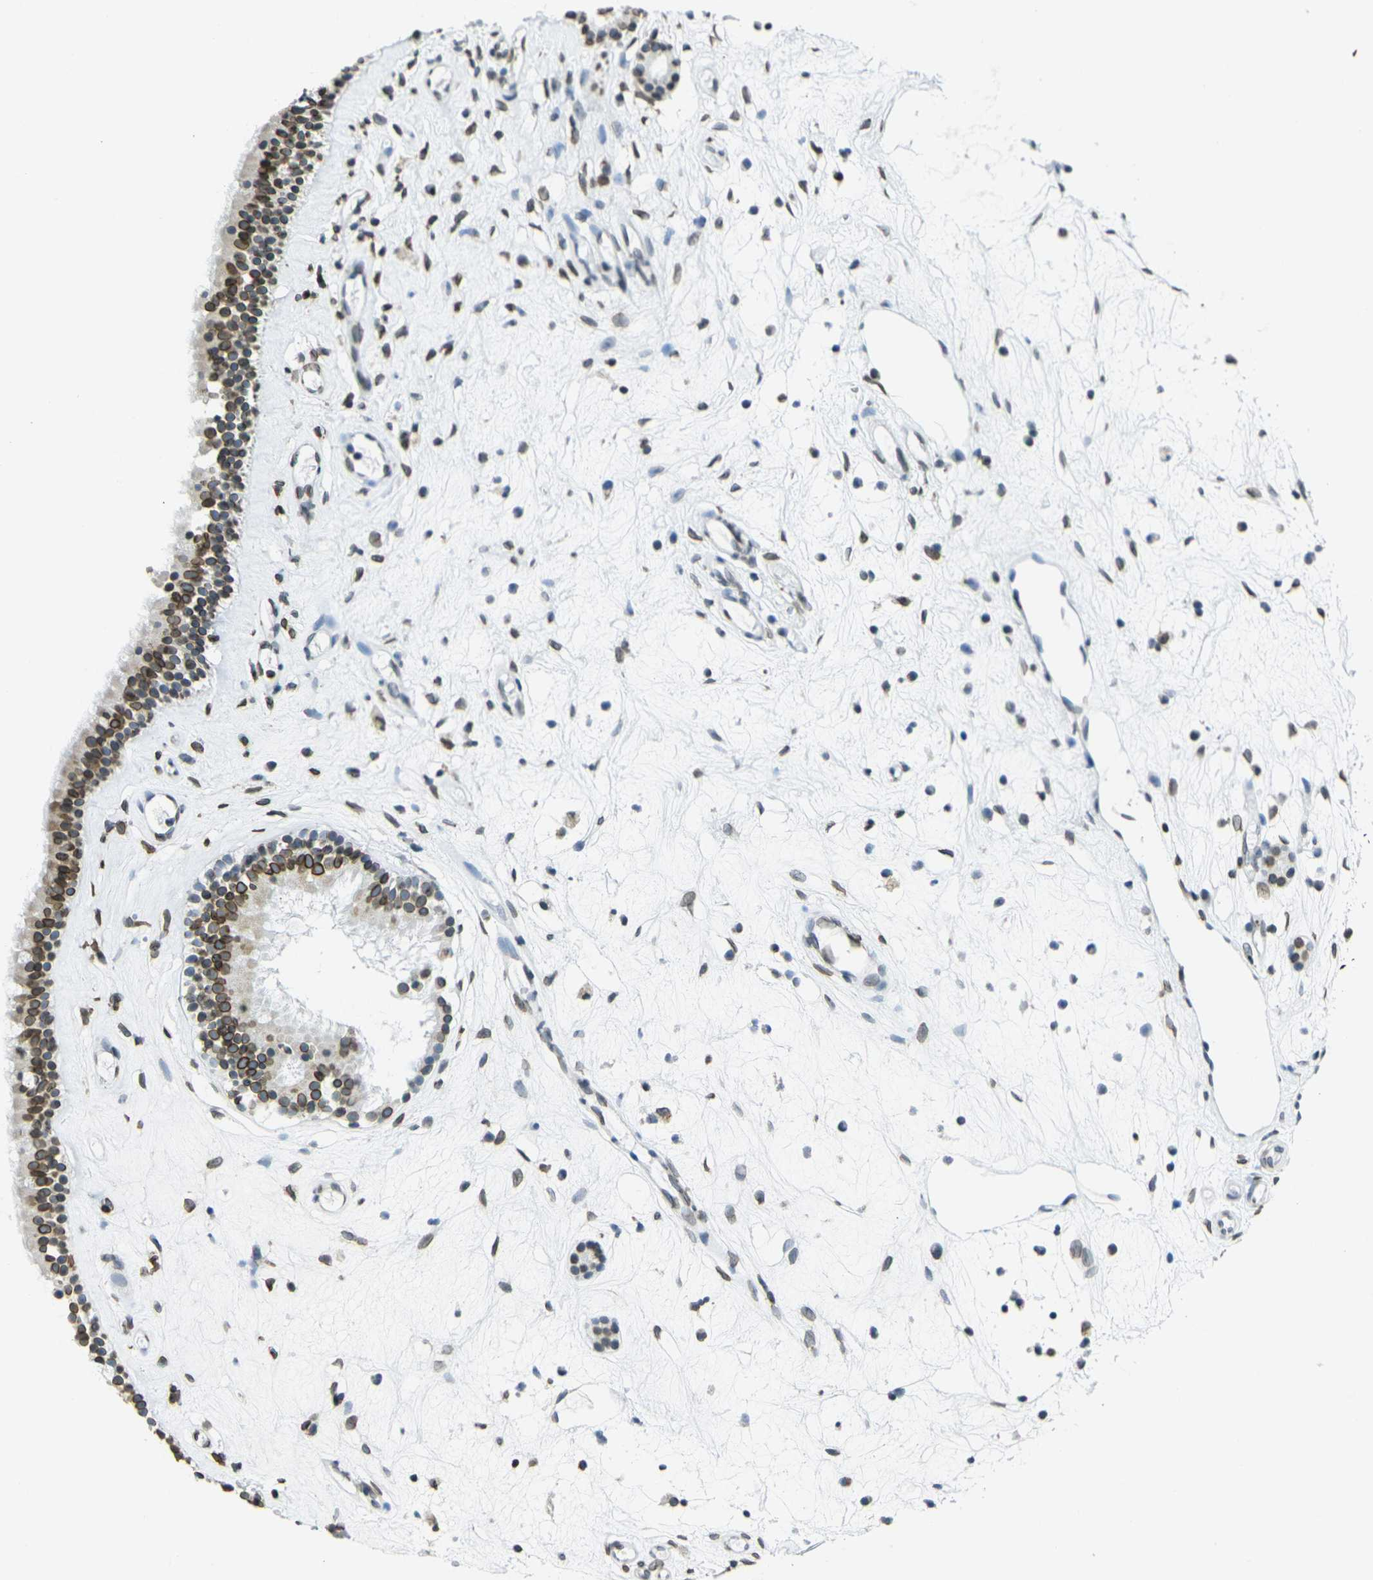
{"staining": {"intensity": "strong", "quantity": ">75%", "location": "cytoplasmic/membranous,nuclear"}, "tissue": "nasopharynx", "cell_type": "Respiratory epithelial cells", "image_type": "normal", "snomed": [{"axis": "morphology", "description": "Normal tissue, NOS"}, {"axis": "morphology", "description": "Inflammation, NOS"}, {"axis": "topography", "description": "Nasopharynx"}], "caption": "DAB (3,3'-diaminobenzidine) immunohistochemical staining of benign human nasopharynx reveals strong cytoplasmic/membranous,nuclear protein expression in about >75% of respiratory epithelial cells. (DAB IHC with brightfield microscopy, high magnification).", "gene": "BRDT", "patient": {"sex": "male", "age": 29}}